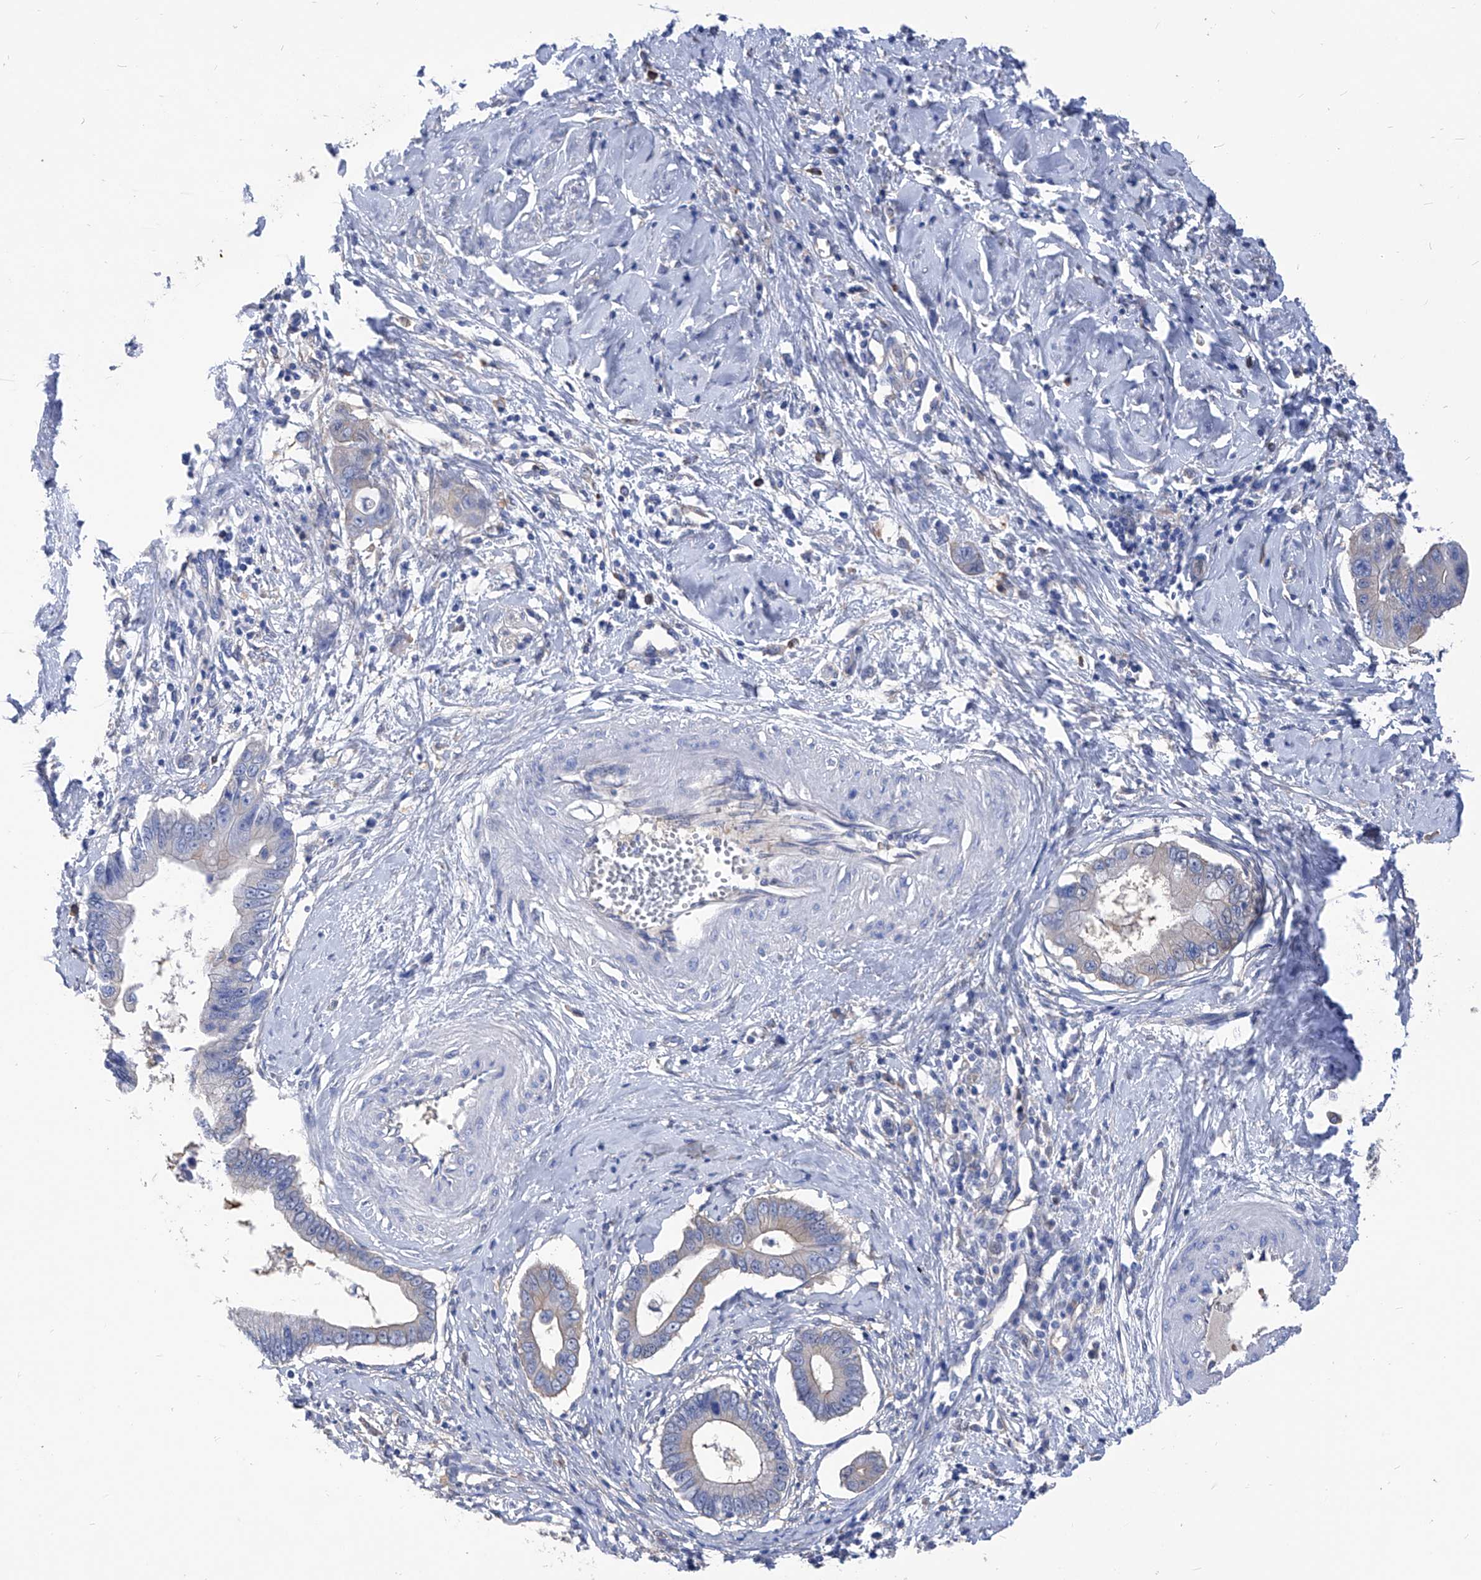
{"staining": {"intensity": "weak", "quantity": "<25%", "location": "cytoplasmic/membranous"}, "tissue": "cervical cancer", "cell_type": "Tumor cells", "image_type": "cancer", "snomed": [{"axis": "morphology", "description": "Adenocarcinoma, NOS"}, {"axis": "topography", "description": "Cervix"}], "caption": "This histopathology image is of cervical adenocarcinoma stained with immunohistochemistry (IHC) to label a protein in brown with the nuclei are counter-stained blue. There is no positivity in tumor cells.", "gene": "XPNPEP1", "patient": {"sex": "female", "age": 44}}